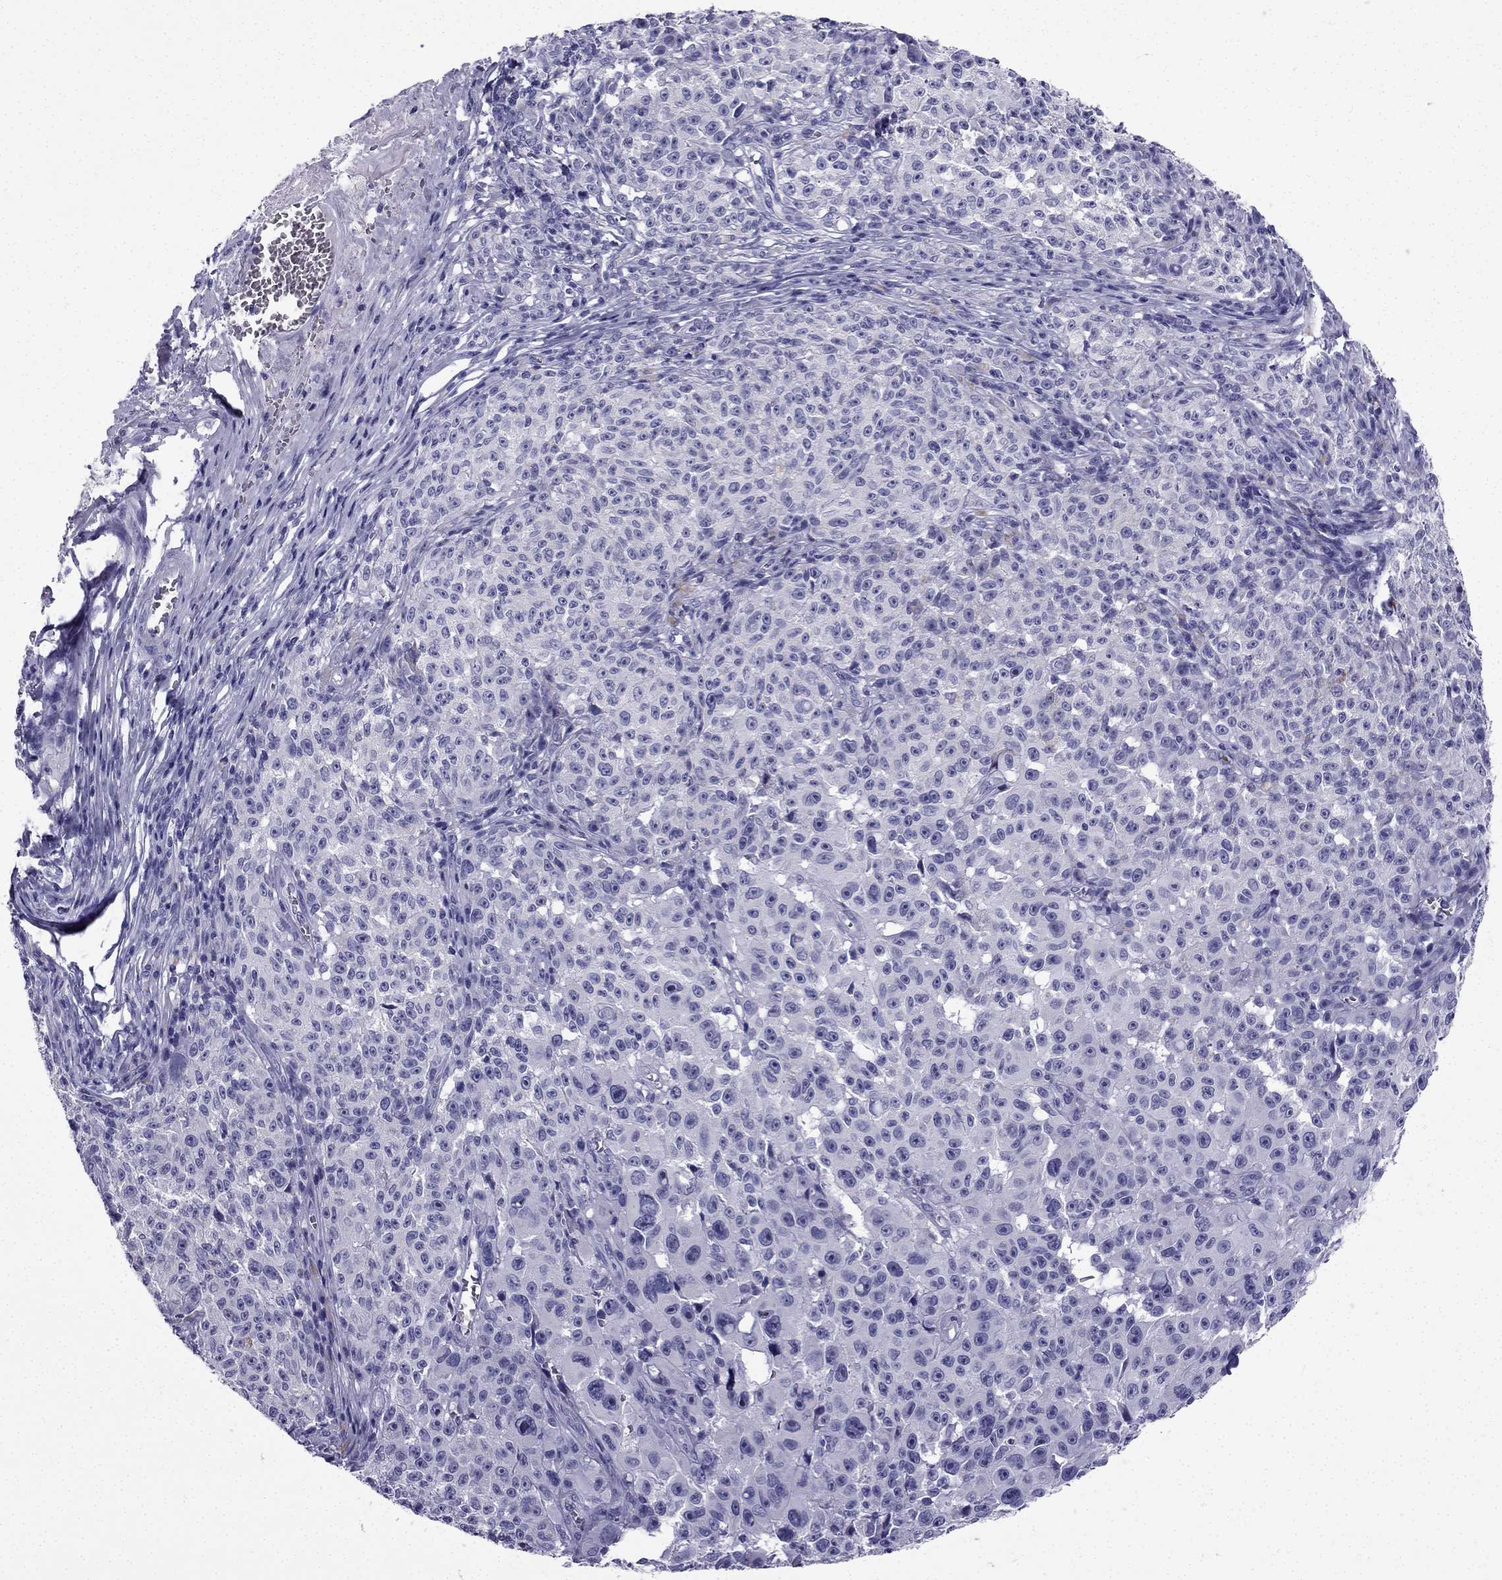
{"staining": {"intensity": "negative", "quantity": "none", "location": "none"}, "tissue": "melanoma", "cell_type": "Tumor cells", "image_type": "cancer", "snomed": [{"axis": "morphology", "description": "Malignant melanoma, NOS"}, {"axis": "topography", "description": "Skin"}], "caption": "The image exhibits no staining of tumor cells in melanoma.", "gene": "NPTX1", "patient": {"sex": "female", "age": 82}}